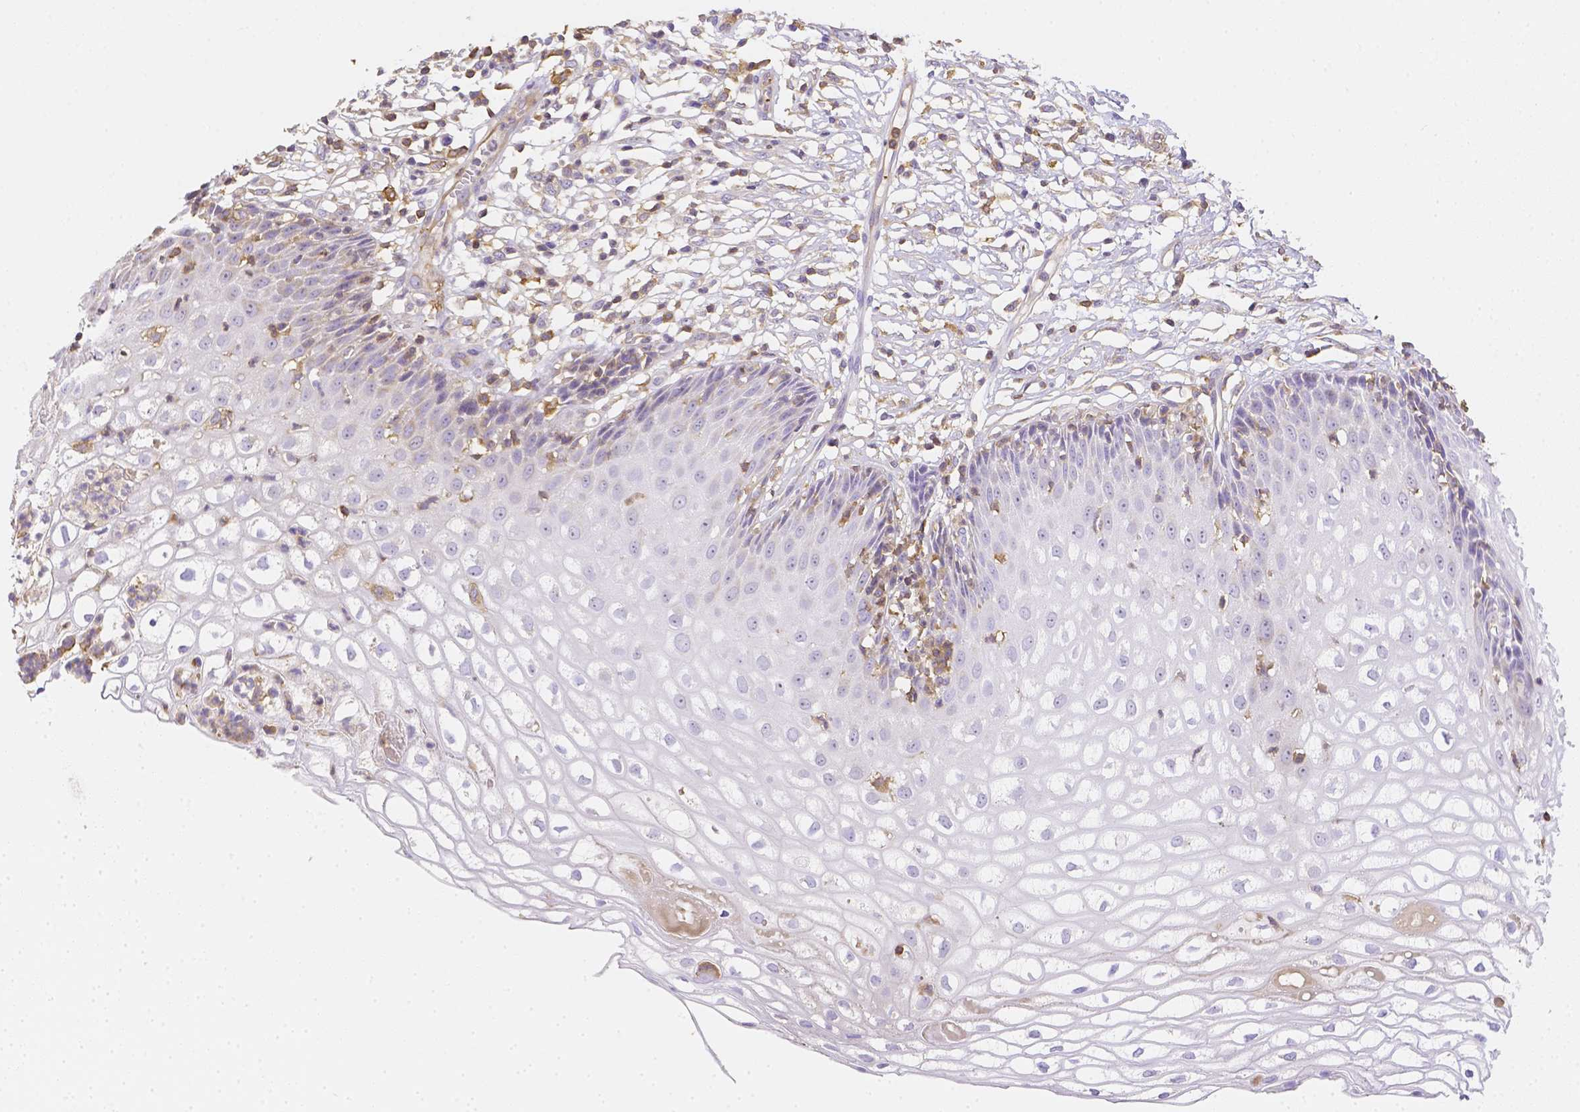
{"staining": {"intensity": "negative", "quantity": "none", "location": "none"}, "tissue": "cervix", "cell_type": "Glandular cells", "image_type": "normal", "snomed": [{"axis": "morphology", "description": "Normal tissue, NOS"}, {"axis": "topography", "description": "Cervix"}], "caption": "There is no significant expression in glandular cells of cervix. (Immunohistochemistry, brightfield microscopy, high magnification).", "gene": "ASAH2B", "patient": {"sex": "female", "age": 36}}